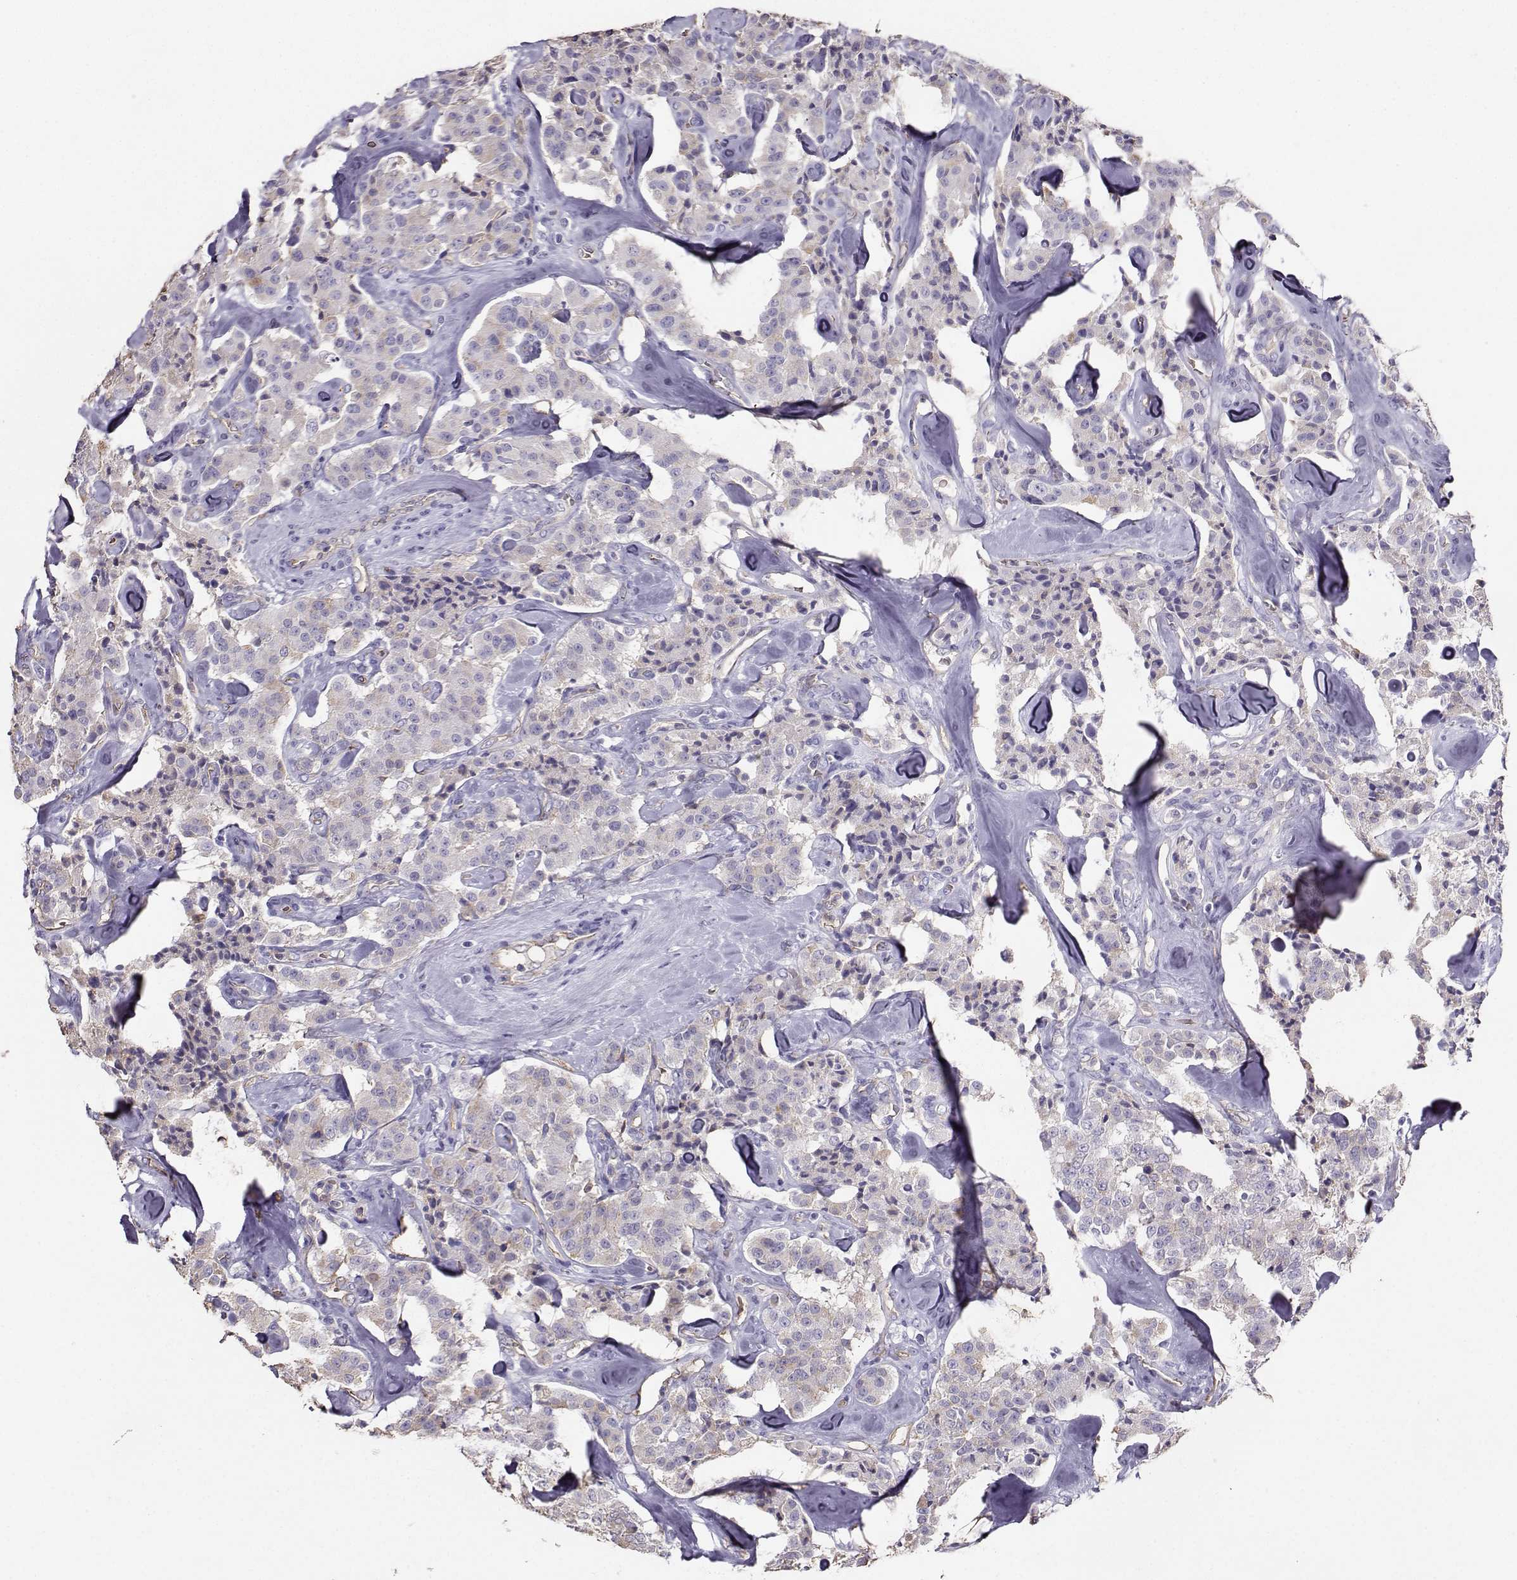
{"staining": {"intensity": "weak", "quantity": ">75%", "location": "cytoplasmic/membranous"}, "tissue": "carcinoid", "cell_type": "Tumor cells", "image_type": "cancer", "snomed": [{"axis": "morphology", "description": "Carcinoid, malignant, NOS"}, {"axis": "topography", "description": "Pancreas"}], "caption": "A histopathology image showing weak cytoplasmic/membranous staining in approximately >75% of tumor cells in carcinoid (malignant), as visualized by brown immunohistochemical staining.", "gene": "CLUL1", "patient": {"sex": "male", "age": 41}}